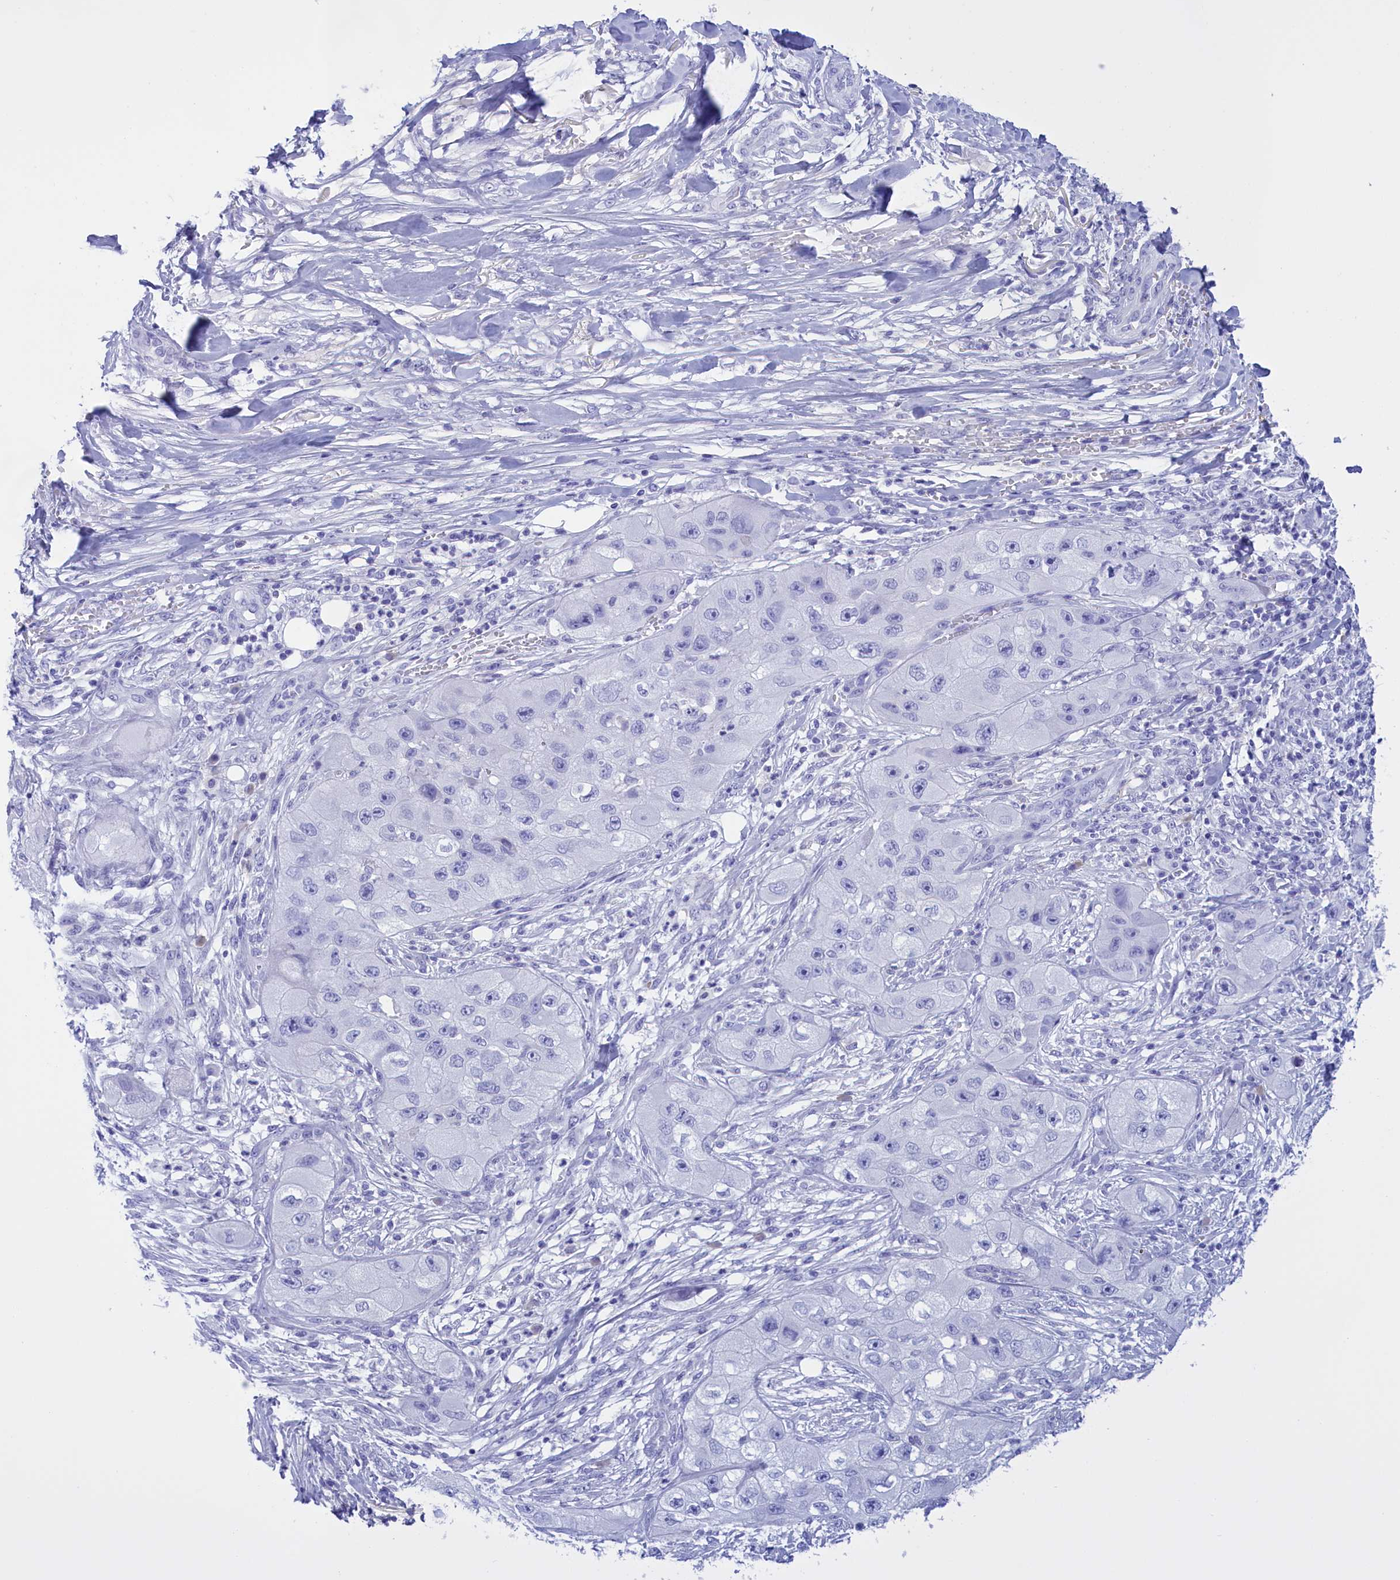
{"staining": {"intensity": "negative", "quantity": "none", "location": "none"}, "tissue": "skin cancer", "cell_type": "Tumor cells", "image_type": "cancer", "snomed": [{"axis": "morphology", "description": "Squamous cell carcinoma, NOS"}, {"axis": "topography", "description": "Skin"}, {"axis": "topography", "description": "Subcutis"}], "caption": "Immunohistochemistry of skin cancer demonstrates no positivity in tumor cells.", "gene": "PROK2", "patient": {"sex": "male", "age": 73}}